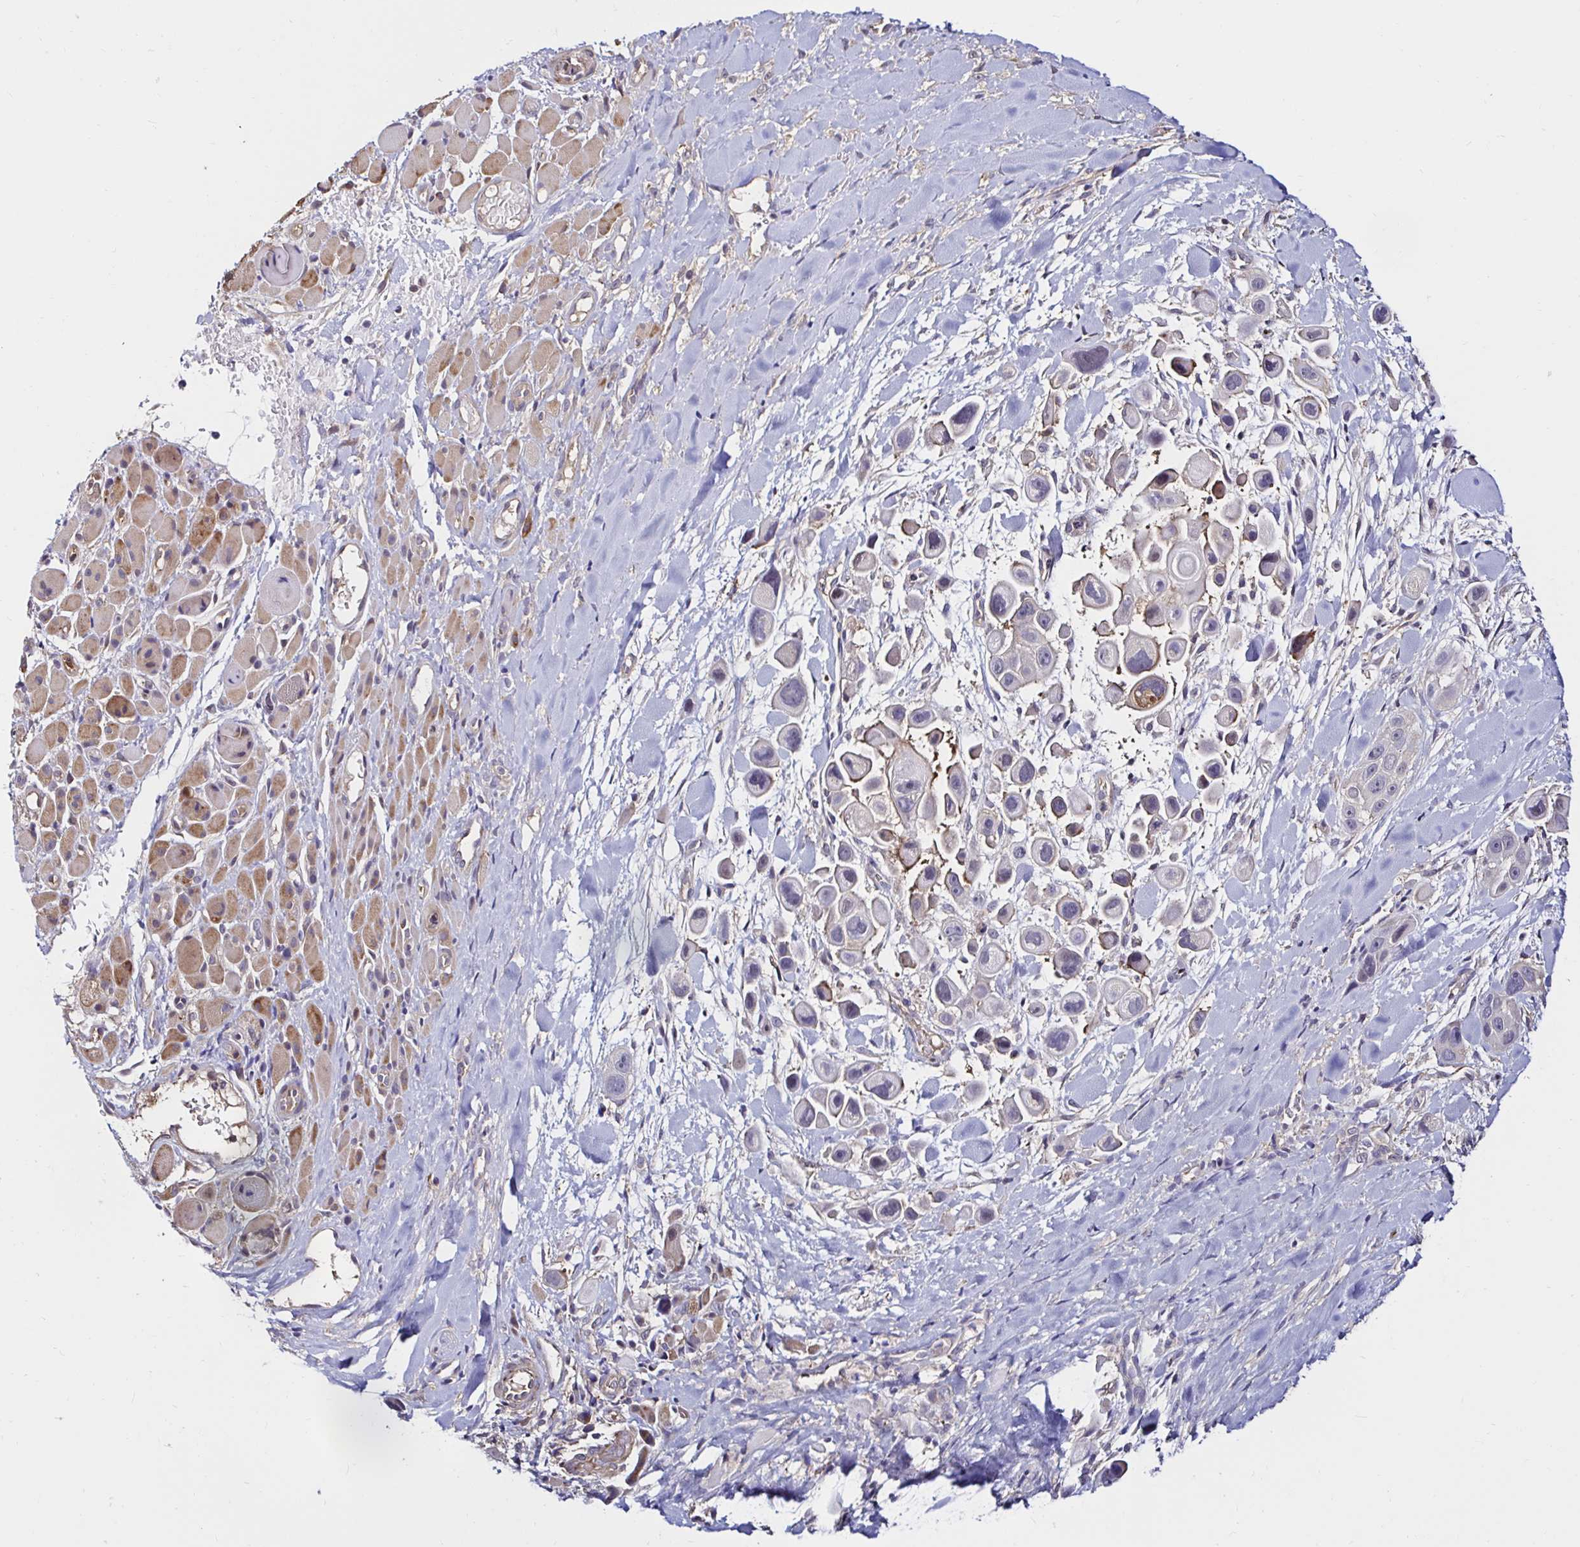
{"staining": {"intensity": "negative", "quantity": "none", "location": "none"}, "tissue": "skin cancer", "cell_type": "Tumor cells", "image_type": "cancer", "snomed": [{"axis": "morphology", "description": "Squamous cell carcinoma, NOS"}, {"axis": "topography", "description": "Skin"}], "caption": "A photomicrograph of human squamous cell carcinoma (skin) is negative for staining in tumor cells.", "gene": "RSRP1", "patient": {"sex": "male", "age": 67}}